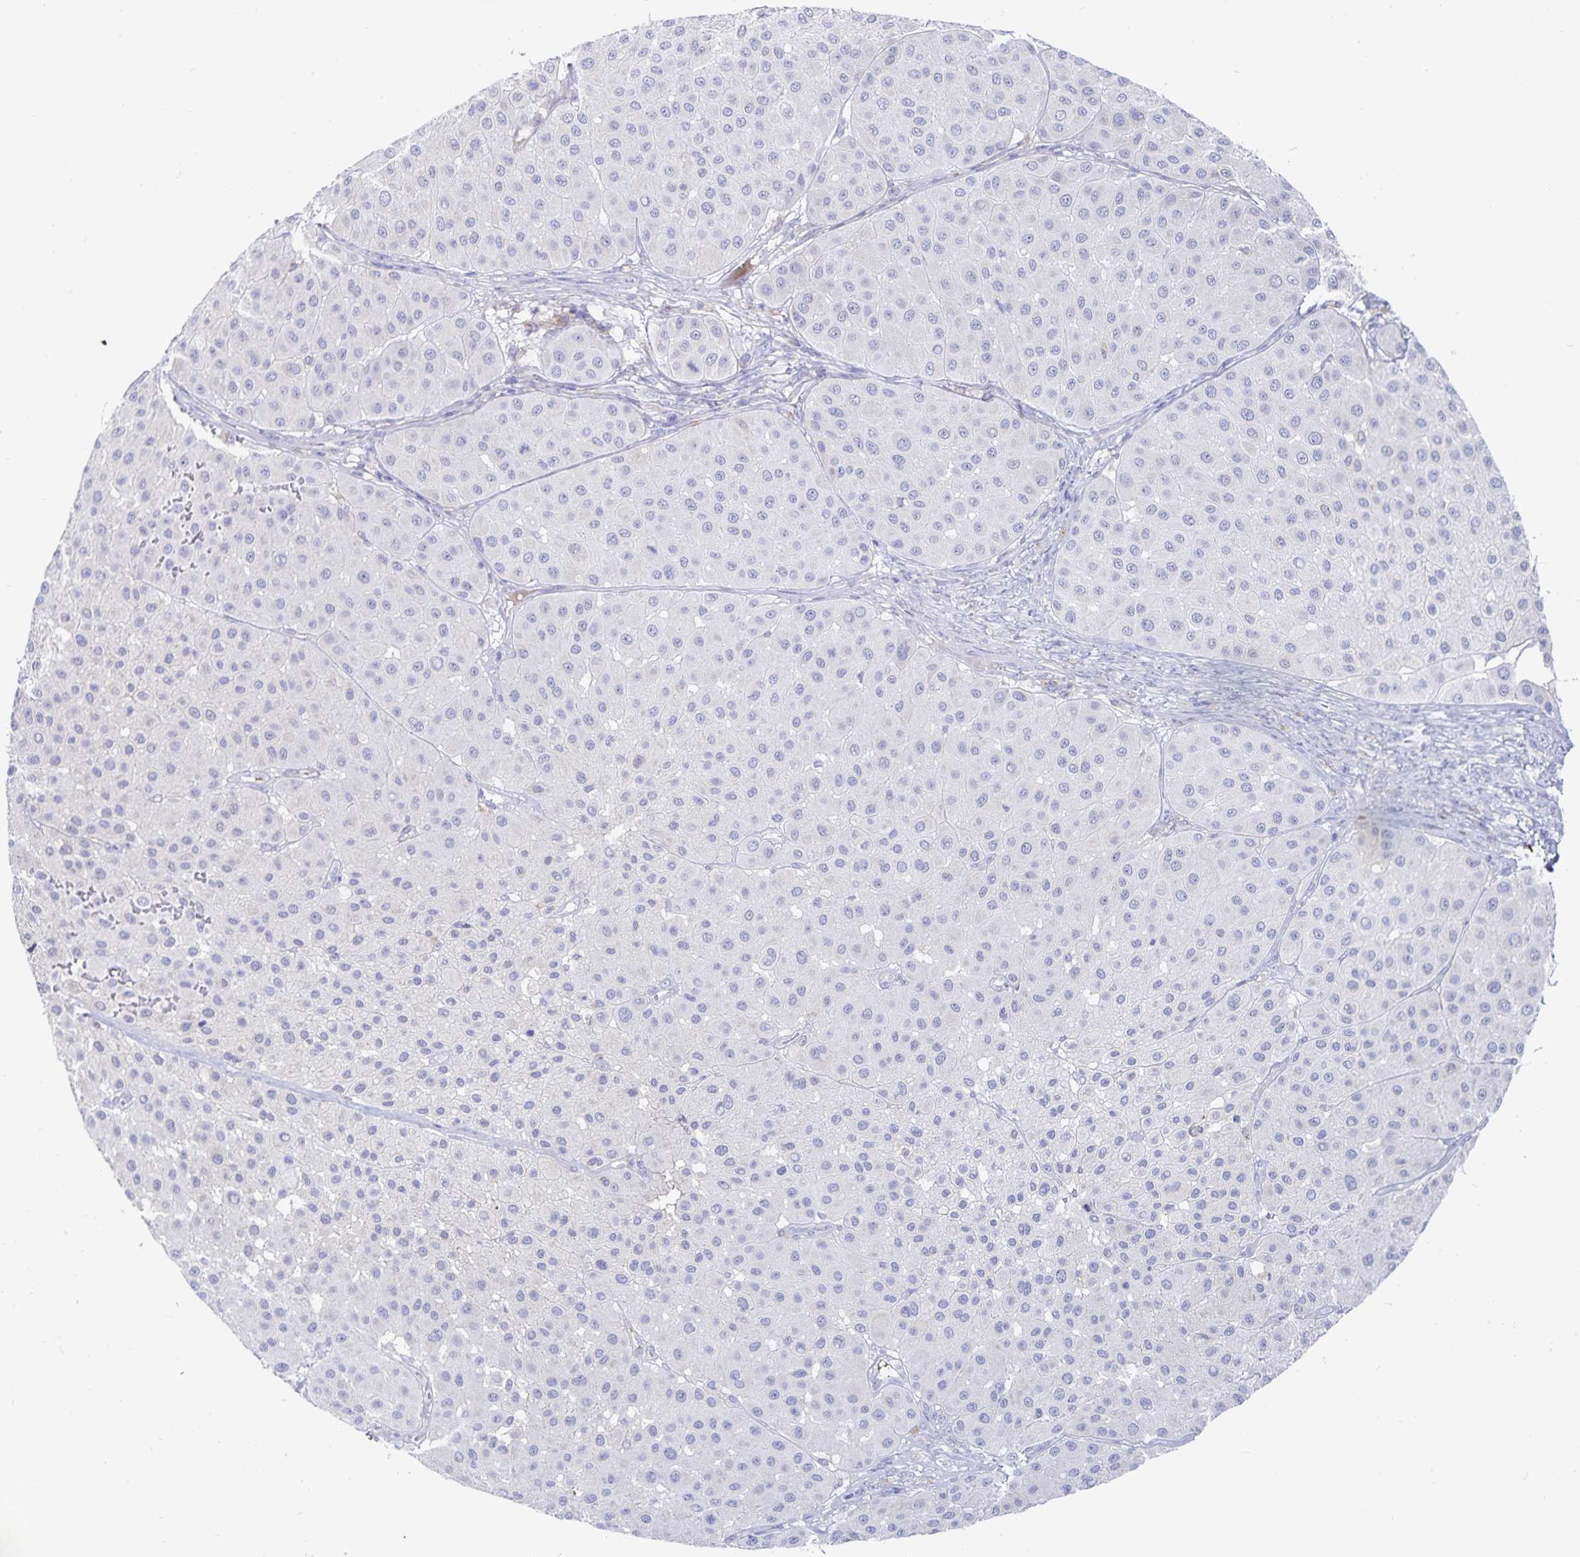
{"staining": {"intensity": "negative", "quantity": "none", "location": "none"}, "tissue": "melanoma", "cell_type": "Tumor cells", "image_type": "cancer", "snomed": [{"axis": "morphology", "description": "Malignant melanoma, Metastatic site"}, {"axis": "topography", "description": "Smooth muscle"}], "caption": "Immunohistochemistry image of melanoma stained for a protein (brown), which shows no staining in tumor cells.", "gene": "PKHD1", "patient": {"sex": "male", "age": 41}}